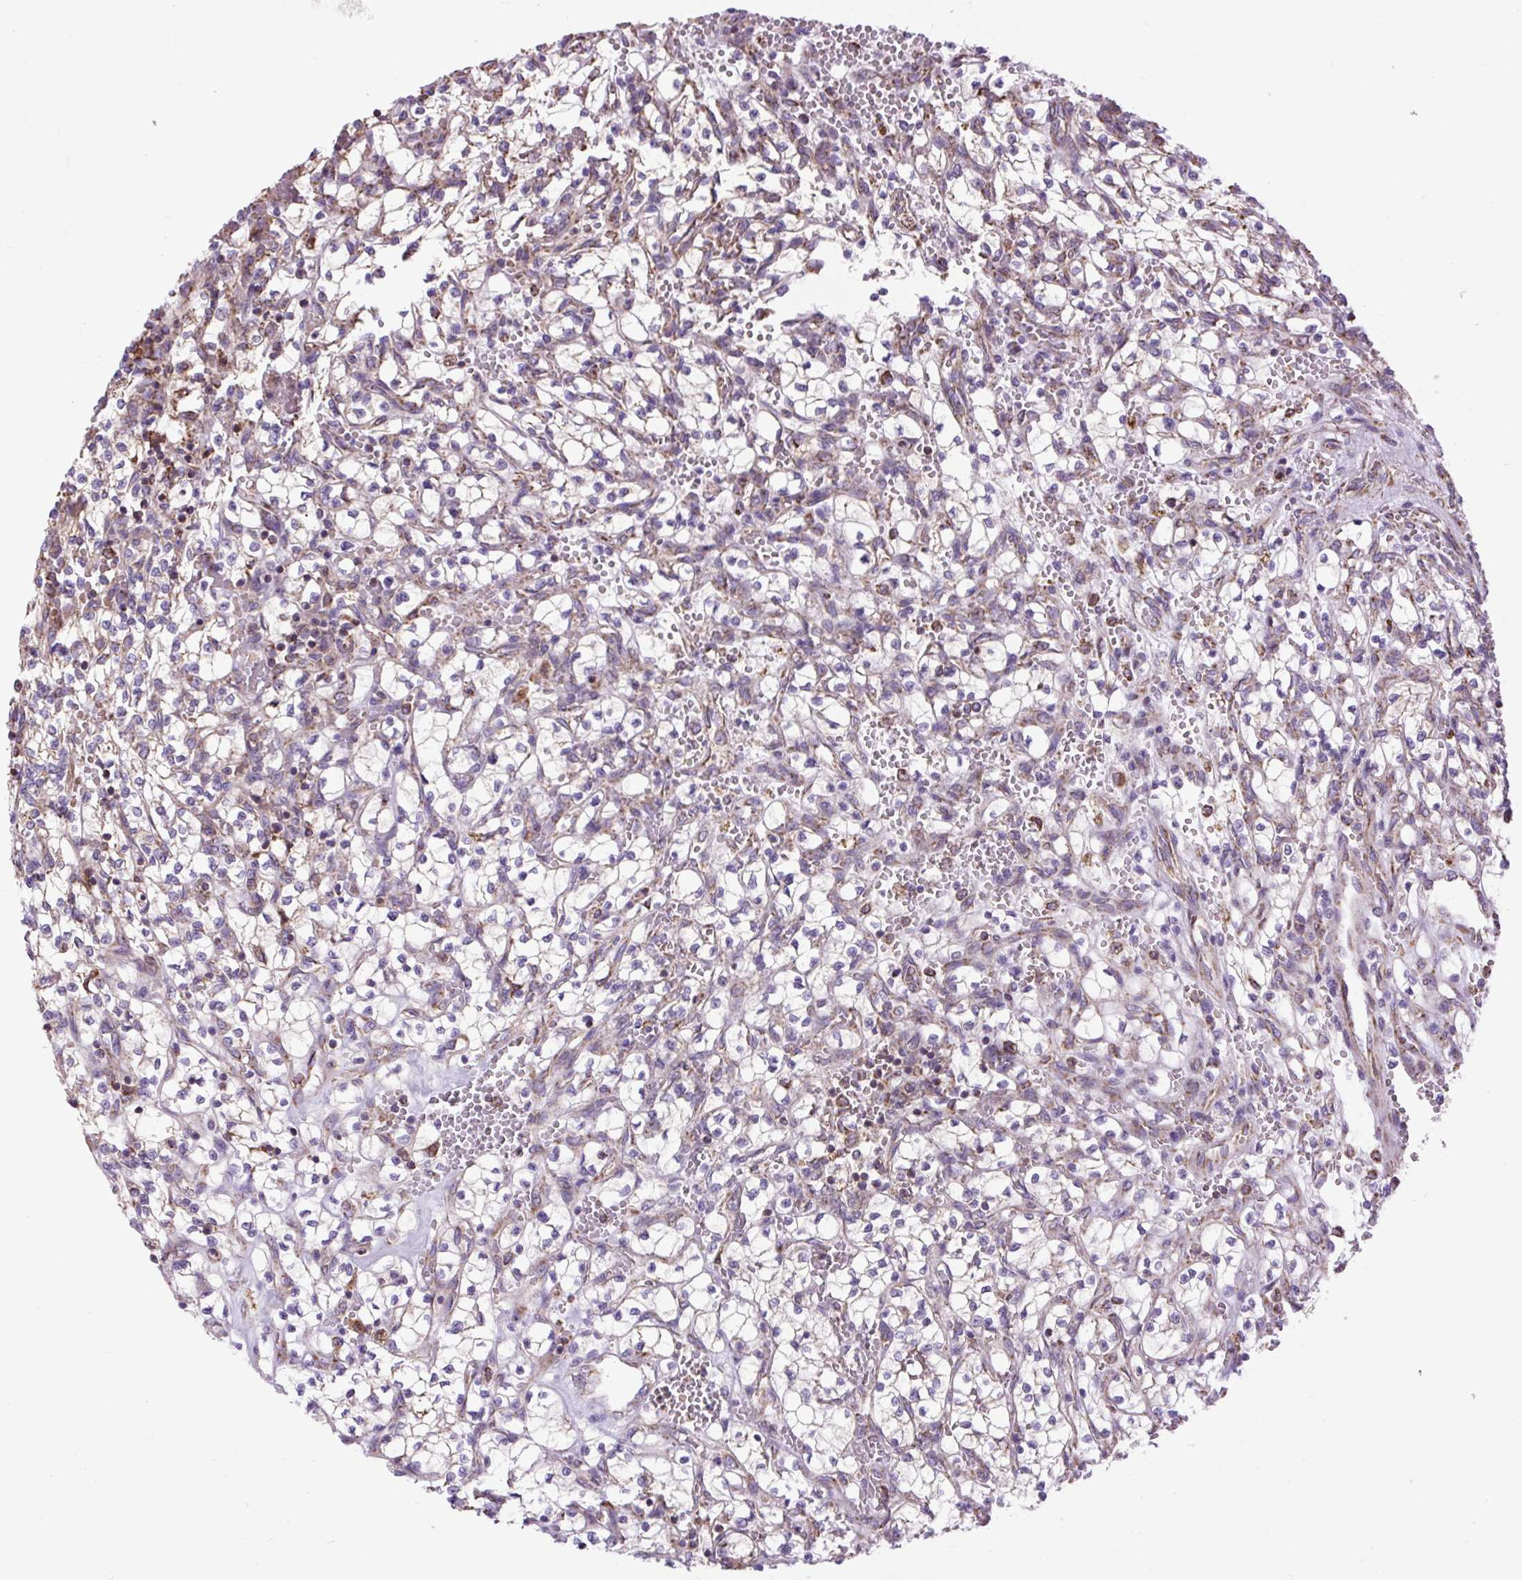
{"staining": {"intensity": "negative", "quantity": "none", "location": "none"}, "tissue": "renal cancer", "cell_type": "Tumor cells", "image_type": "cancer", "snomed": [{"axis": "morphology", "description": "Adenocarcinoma, NOS"}, {"axis": "topography", "description": "Kidney"}], "caption": "Immunohistochemistry (IHC) of renal cancer (adenocarcinoma) displays no expression in tumor cells.", "gene": "PLCG1", "patient": {"sex": "female", "age": 64}}